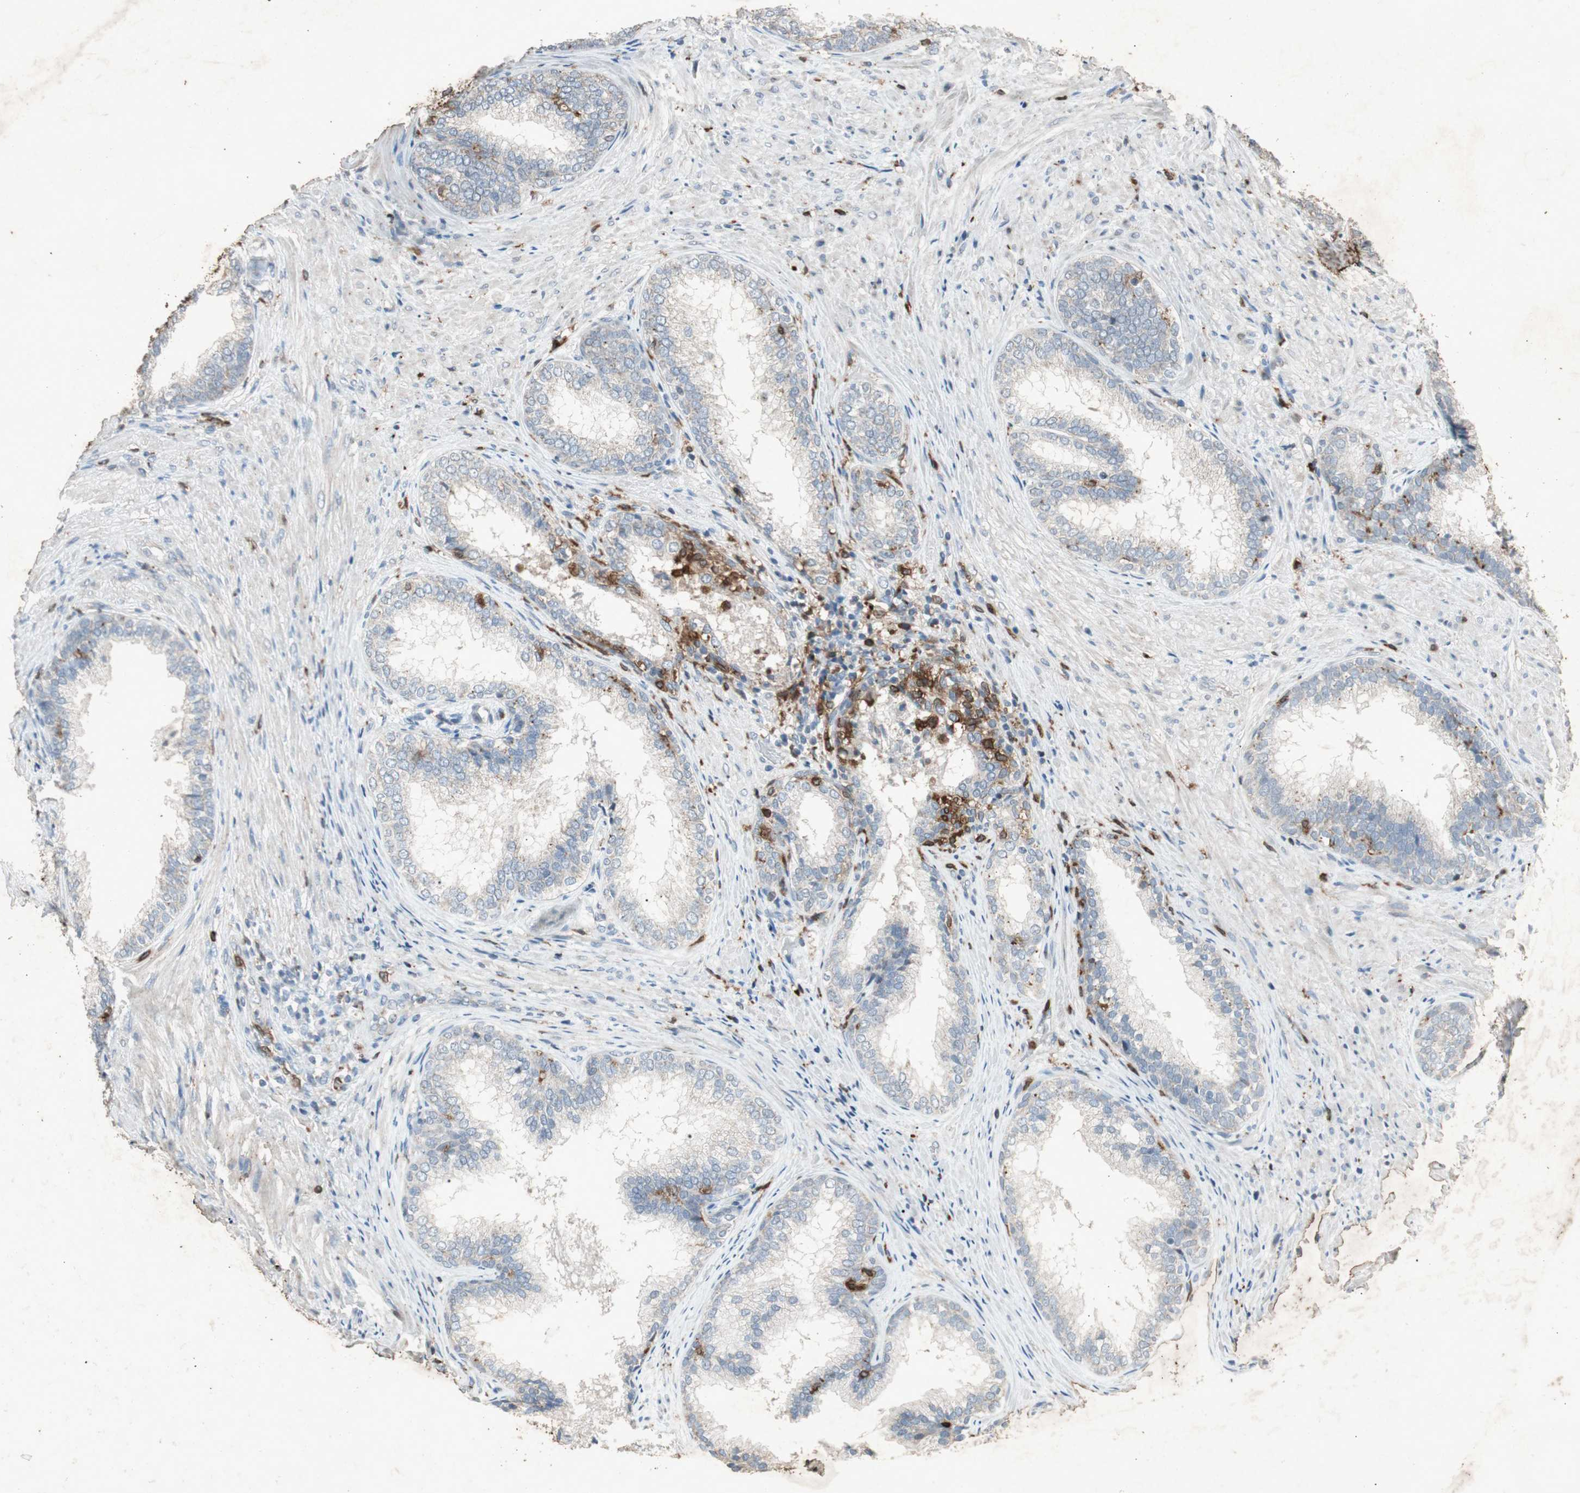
{"staining": {"intensity": "moderate", "quantity": "<25%", "location": "cytoplasmic/membranous"}, "tissue": "prostate", "cell_type": "Glandular cells", "image_type": "normal", "snomed": [{"axis": "morphology", "description": "Normal tissue, NOS"}, {"axis": "topography", "description": "Prostate"}], "caption": "Immunohistochemistry histopathology image of normal human prostate stained for a protein (brown), which reveals low levels of moderate cytoplasmic/membranous positivity in approximately <25% of glandular cells.", "gene": "TYROBP", "patient": {"sex": "male", "age": 76}}